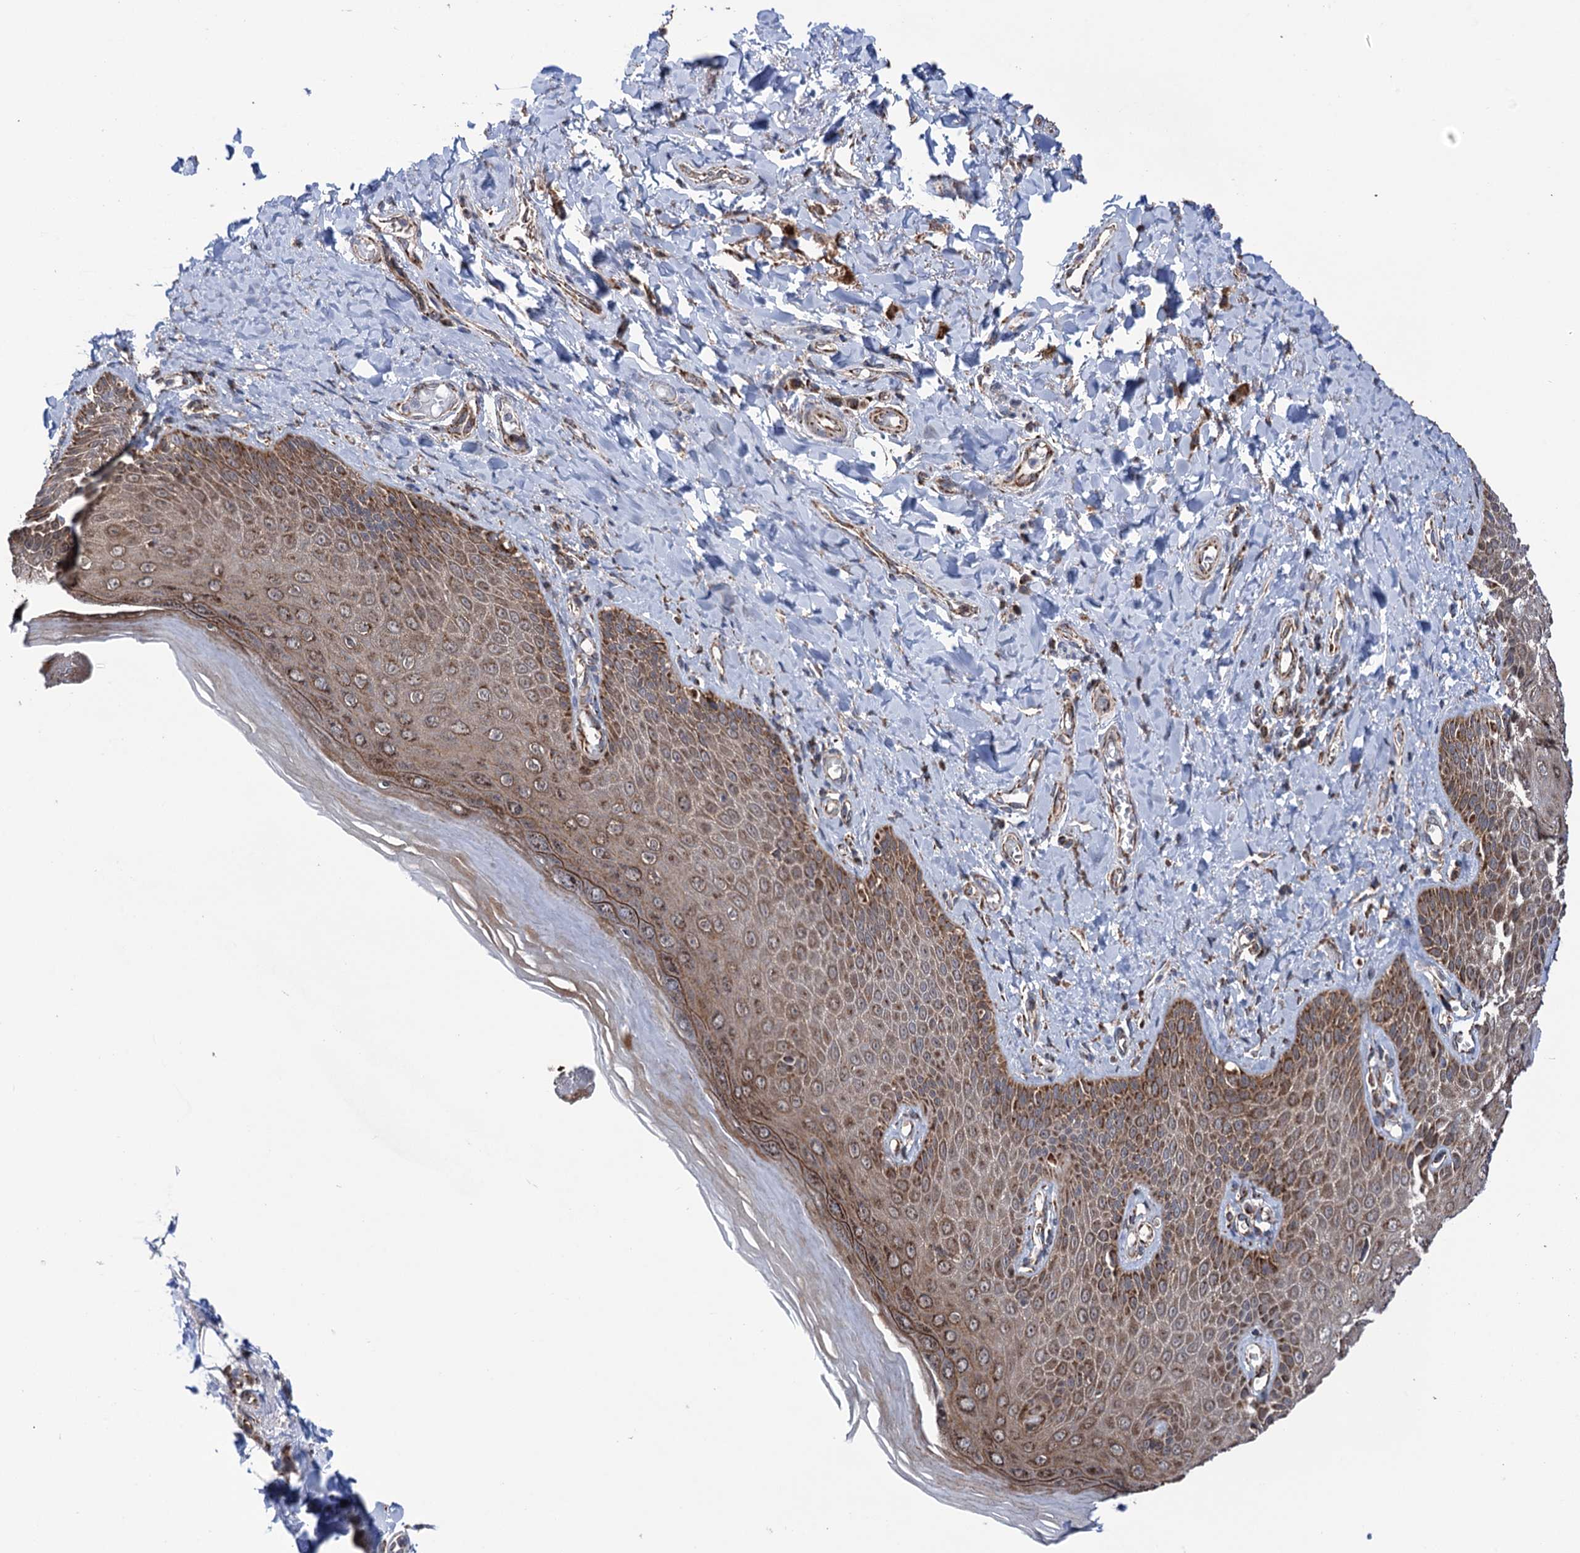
{"staining": {"intensity": "moderate", "quantity": ">75%", "location": "cytoplasmic/membranous"}, "tissue": "skin", "cell_type": "Epidermal cells", "image_type": "normal", "snomed": [{"axis": "morphology", "description": "Normal tissue, NOS"}, {"axis": "topography", "description": "Anal"}], "caption": "High-magnification brightfield microscopy of unremarkable skin stained with DAB (brown) and counterstained with hematoxylin (blue). epidermal cells exhibit moderate cytoplasmic/membranous expression is identified in about>75% of cells.", "gene": "SUCLA2", "patient": {"sex": "male", "age": 78}}